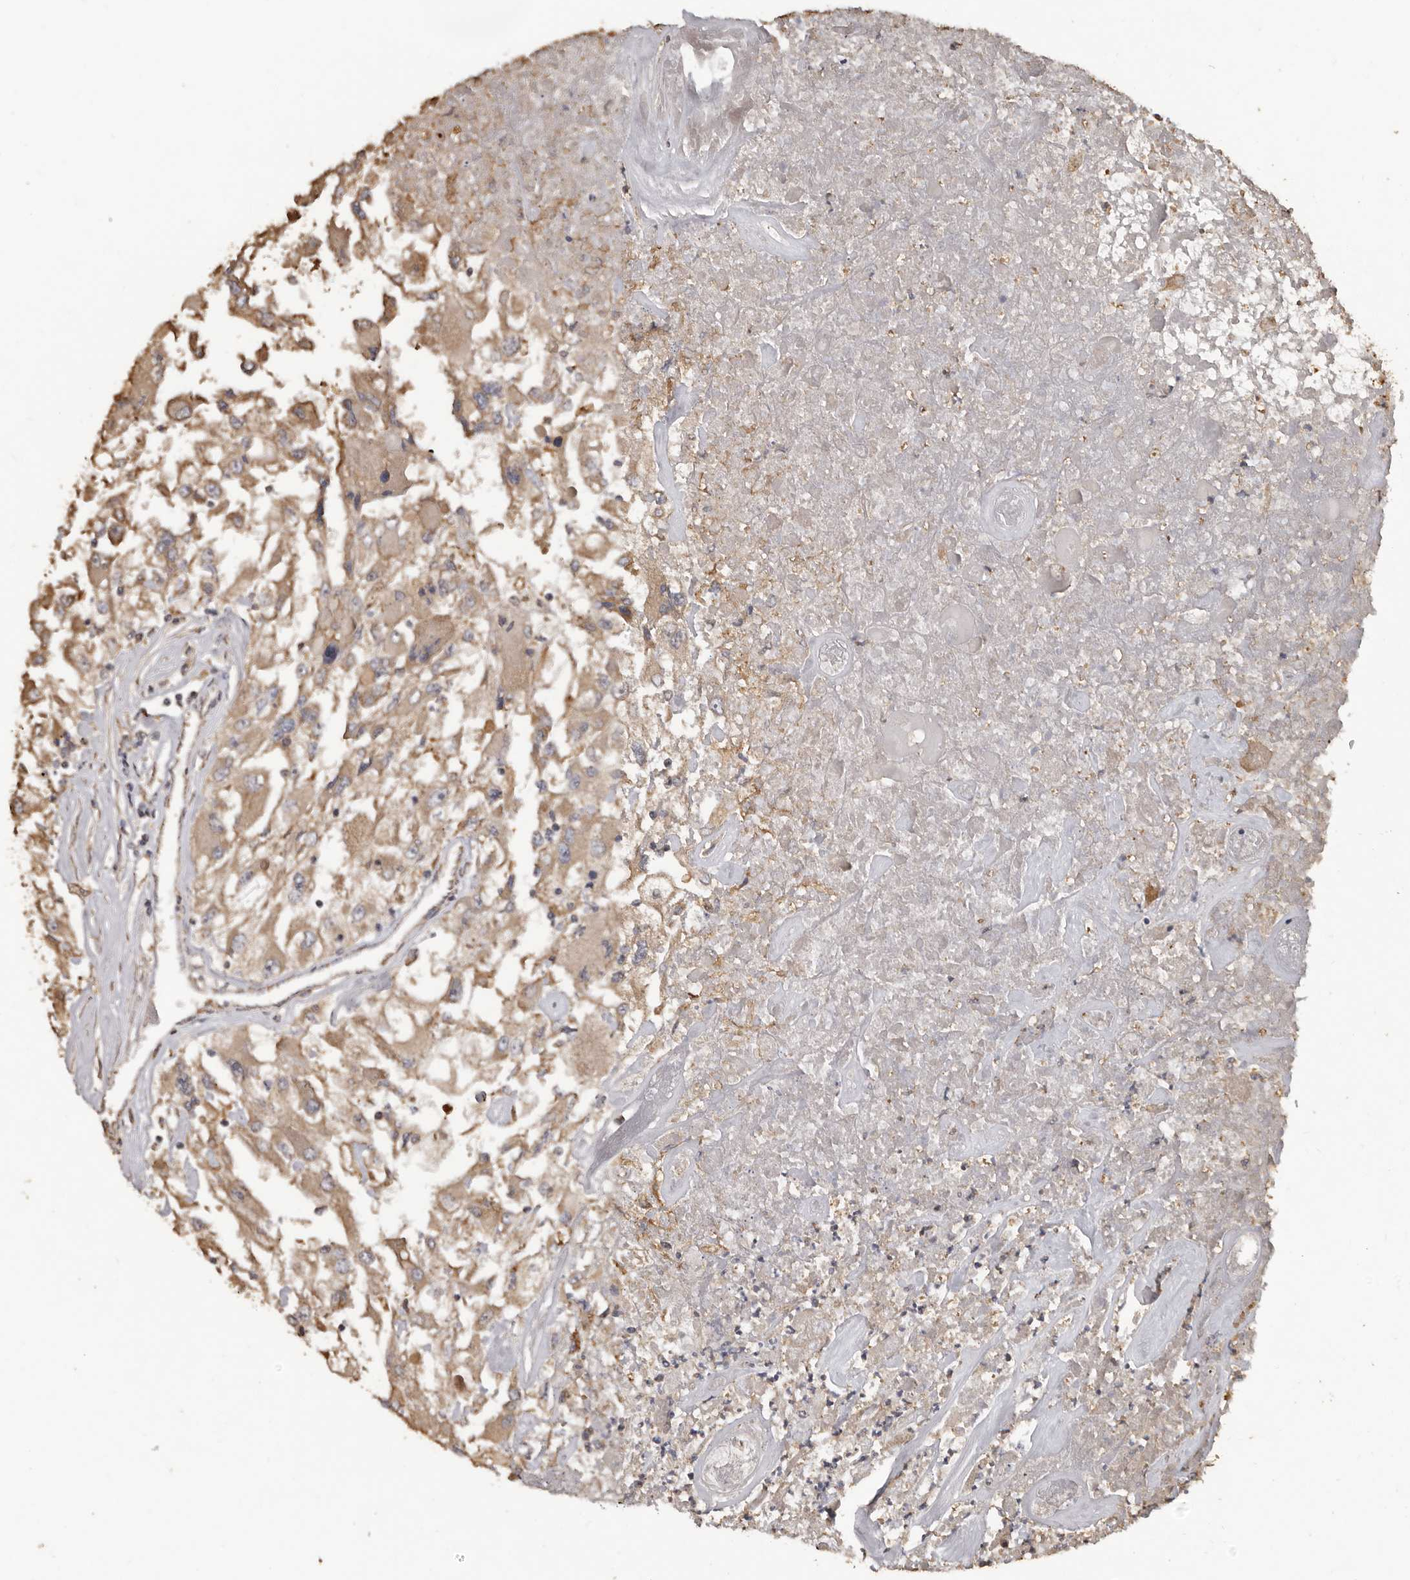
{"staining": {"intensity": "moderate", "quantity": ">75%", "location": "cytoplasmic/membranous"}, "tissue": "renal cancer", "cell_type": "Tumor cells", "image_type": "cancer", "snomed": [{"axis": "morphology", "description": "Adenocarcinoma, NOS"}, {"axis": "topography", "description": "Kidney"}], "caption": "Protein staining of renal cancer tissue reveals moderate cytoplasmic/membranous staining in about >75% of tumor cells. Nuclei are stained in blue.", "gene": "FLCN", "patient": {"sex": "female", "age": 52}}